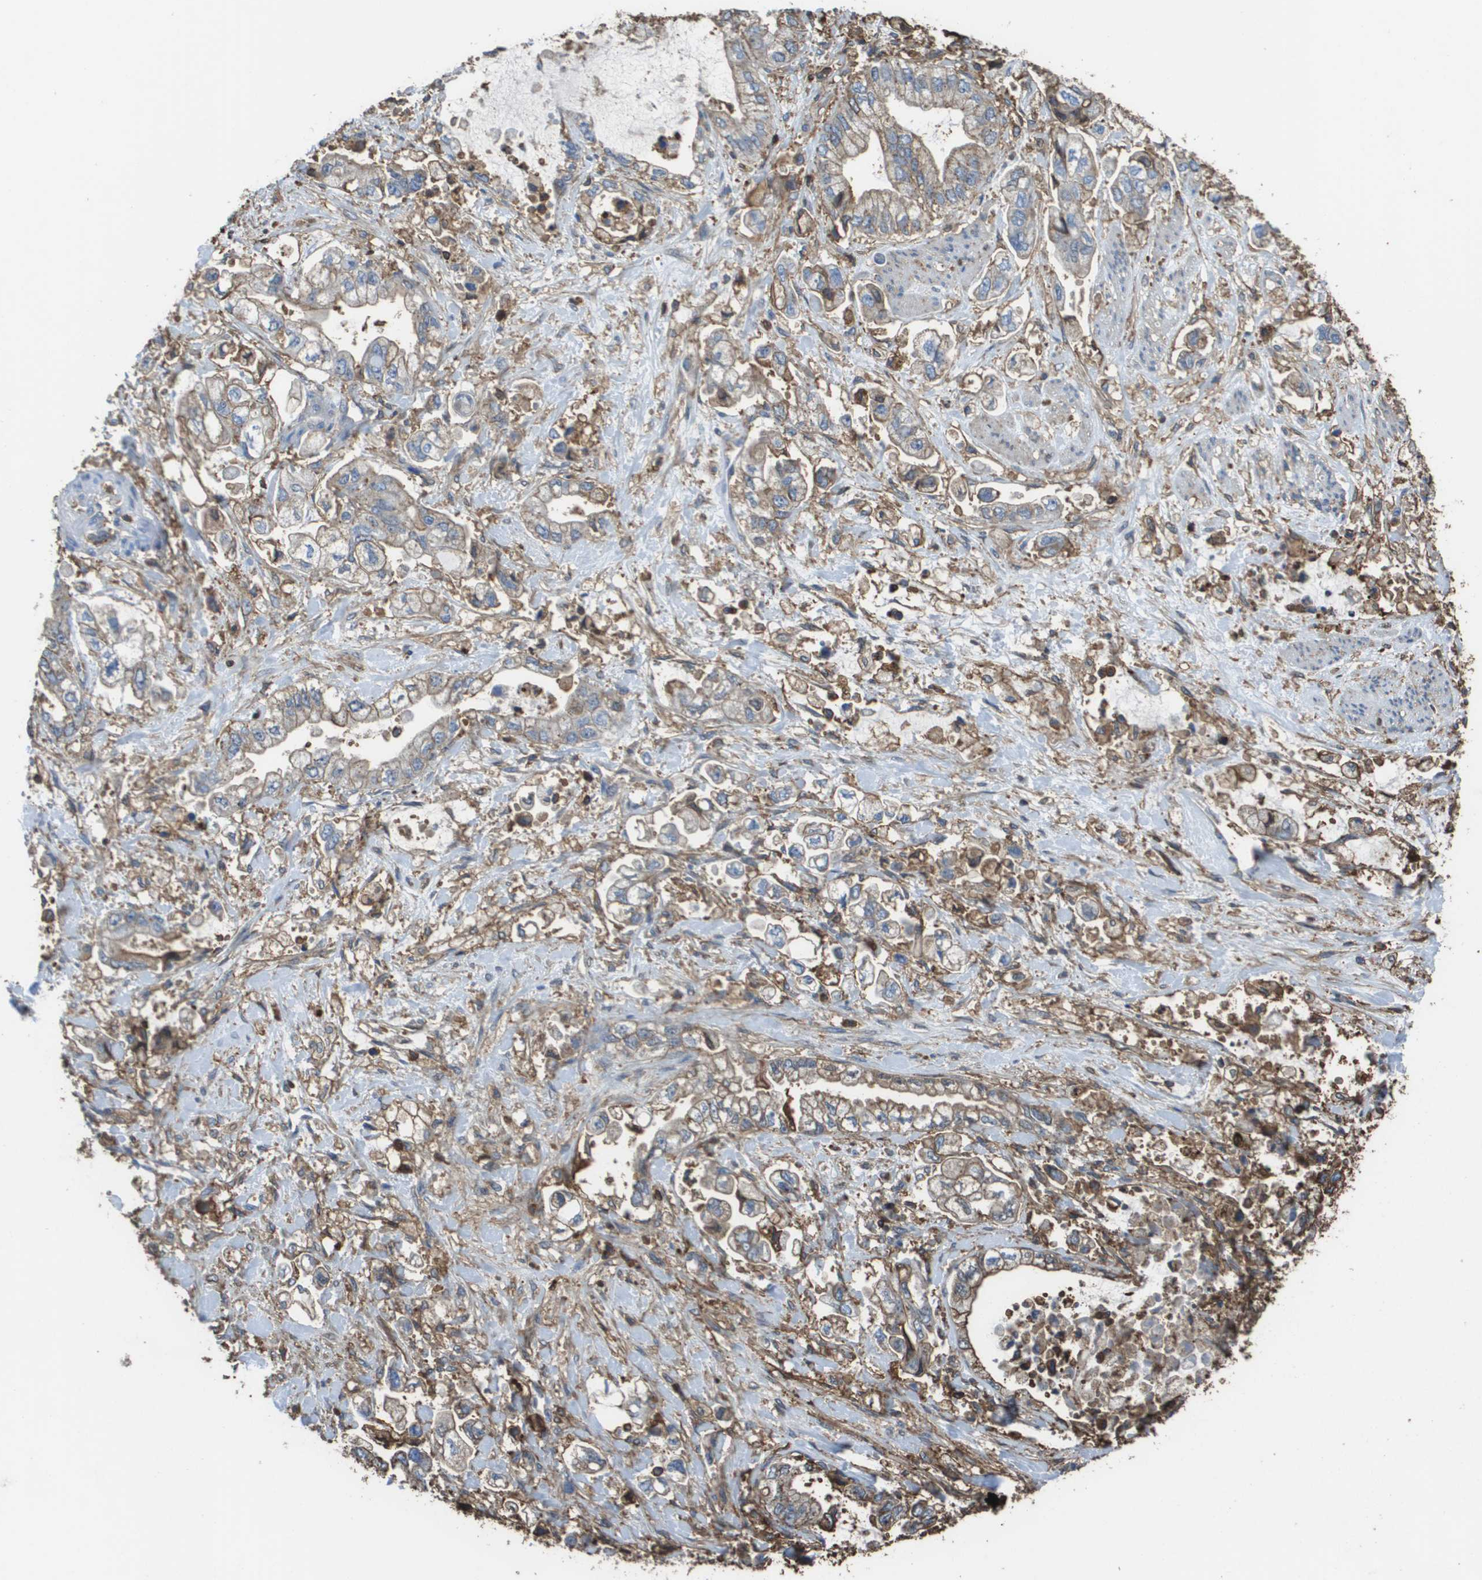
{"staining": {"intensity": "weak", "quantity": "25%-75%", "location": "cytoplasmic/membranous"}, "tissue": "stomach cancer", "cell_type": "Tumor cells", "image_type": "cancer", "snomed": [{"axis": "morphology", "description": "Normal tissue, NOS"}, {"axis": "morphology", "description": "Adenocarcinoma, NOS"}, {"axis": "topography", "description": "Stomach"}], "caption": "Immunohistochemistry of human stomach cancer (adenocarcinoma) displays low levels of weak cytoplasmic/membranous expression in about 25%-75% of tumor cells. The staining is performed using DAB (3,3'-diaminobenzidine) brown chromogen to label protein expression. The nuclei are counter-stained blue using hematoxylin.", "gene": "PASK", "patient": {"sex": "male", "age": 62}}